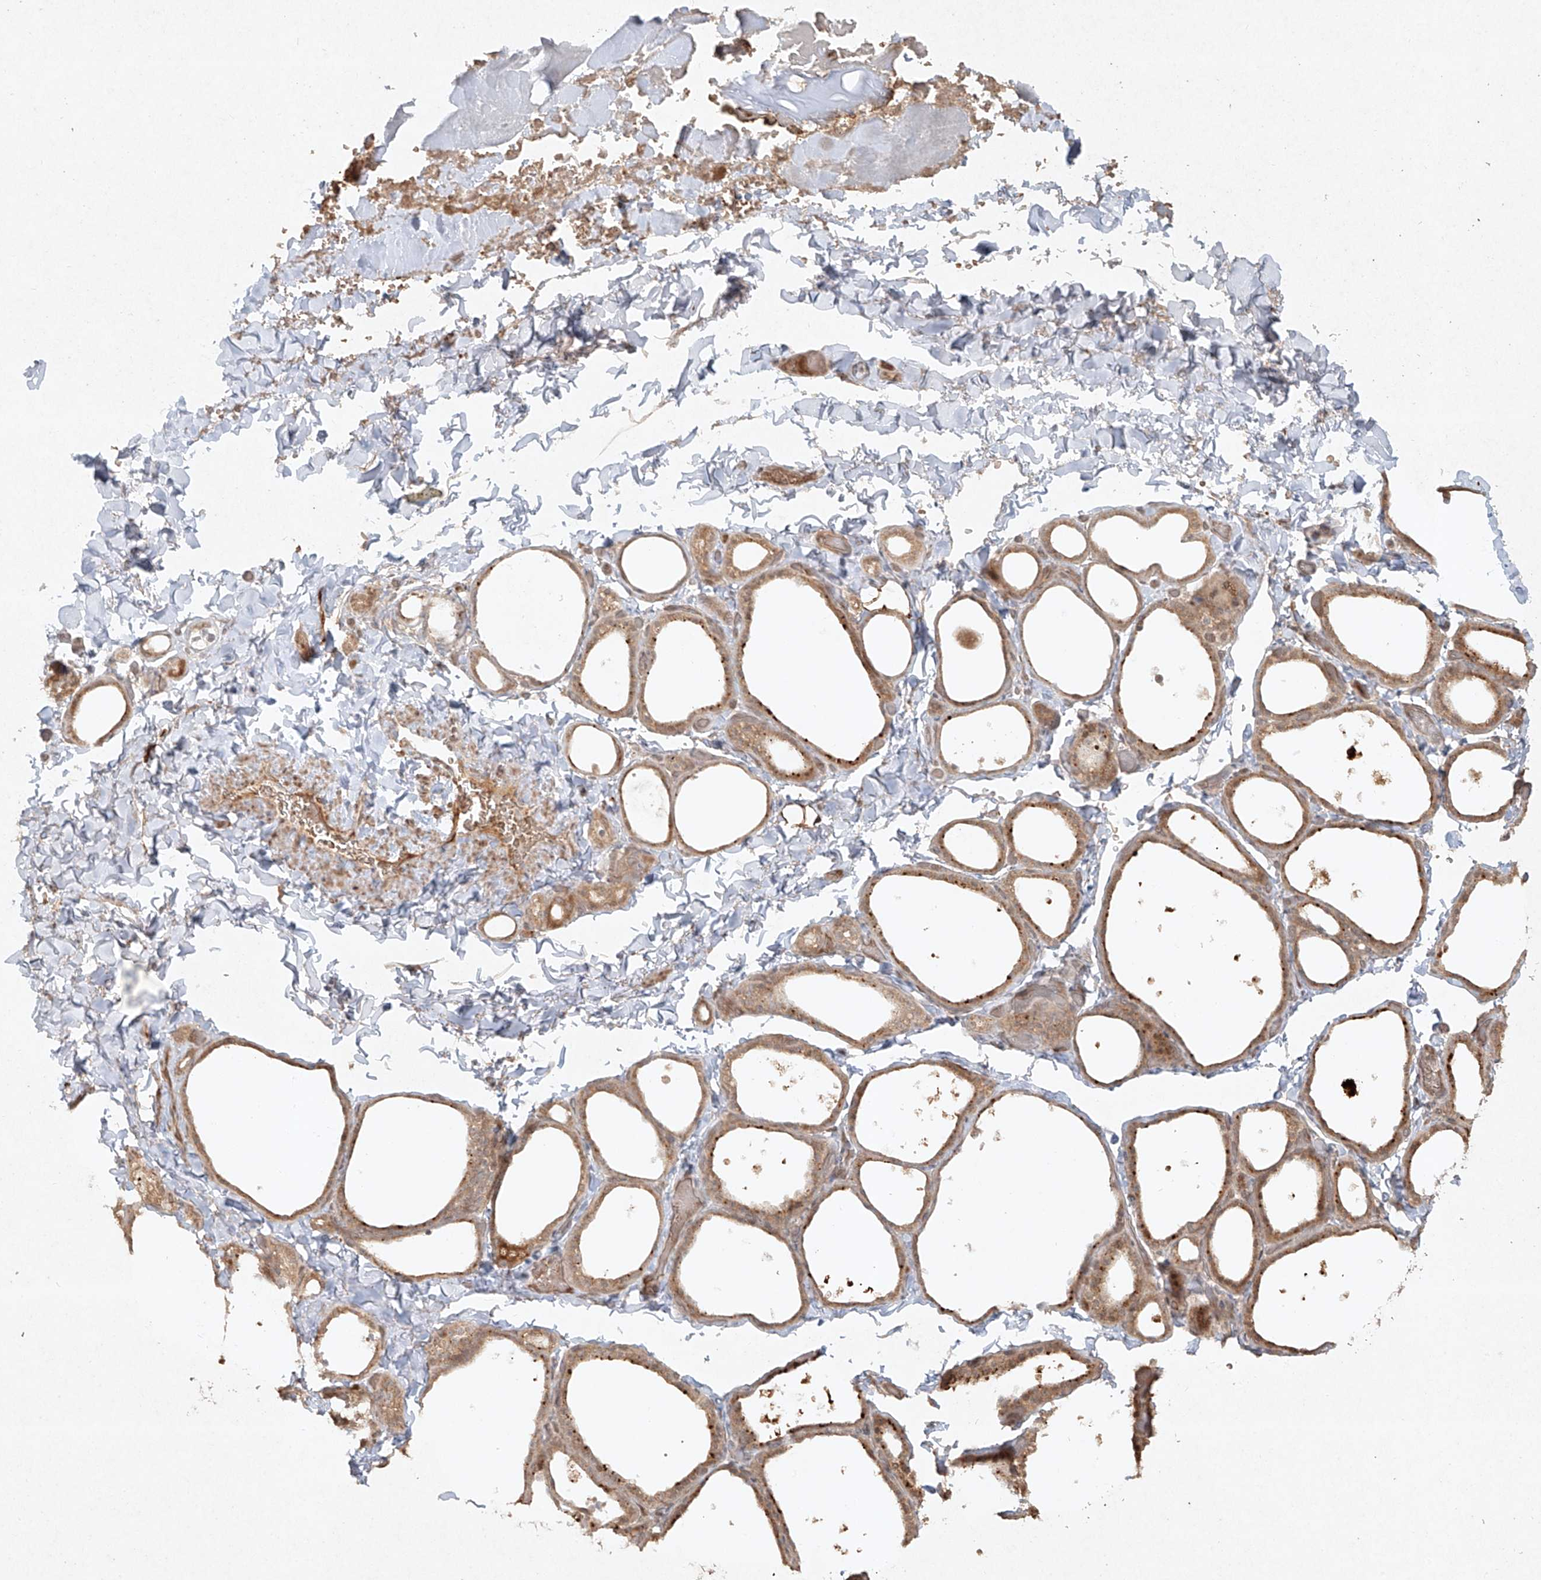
{"staining": {"intensity": "moderate", "quantity": "25%-75%", "location": "cytoplasmic/membranous"}, "tissue": "thyroid gland", "cell_type": "Glandular cells", "image_type": "normal", "snomed": [{"axis": "morphology", "description": "Normal tissue, NOS"}, {"axis": "topography", "description": "Thyroid gland"}], "caption": "This is a micrograph of immunohistochemistry staining of benign thyroid gland, which shows moderate staining in the cytoplasmic/membranous of glandular cells.", "gene": "CYYR1", "patient": {"sex": "female", "age": 44}}